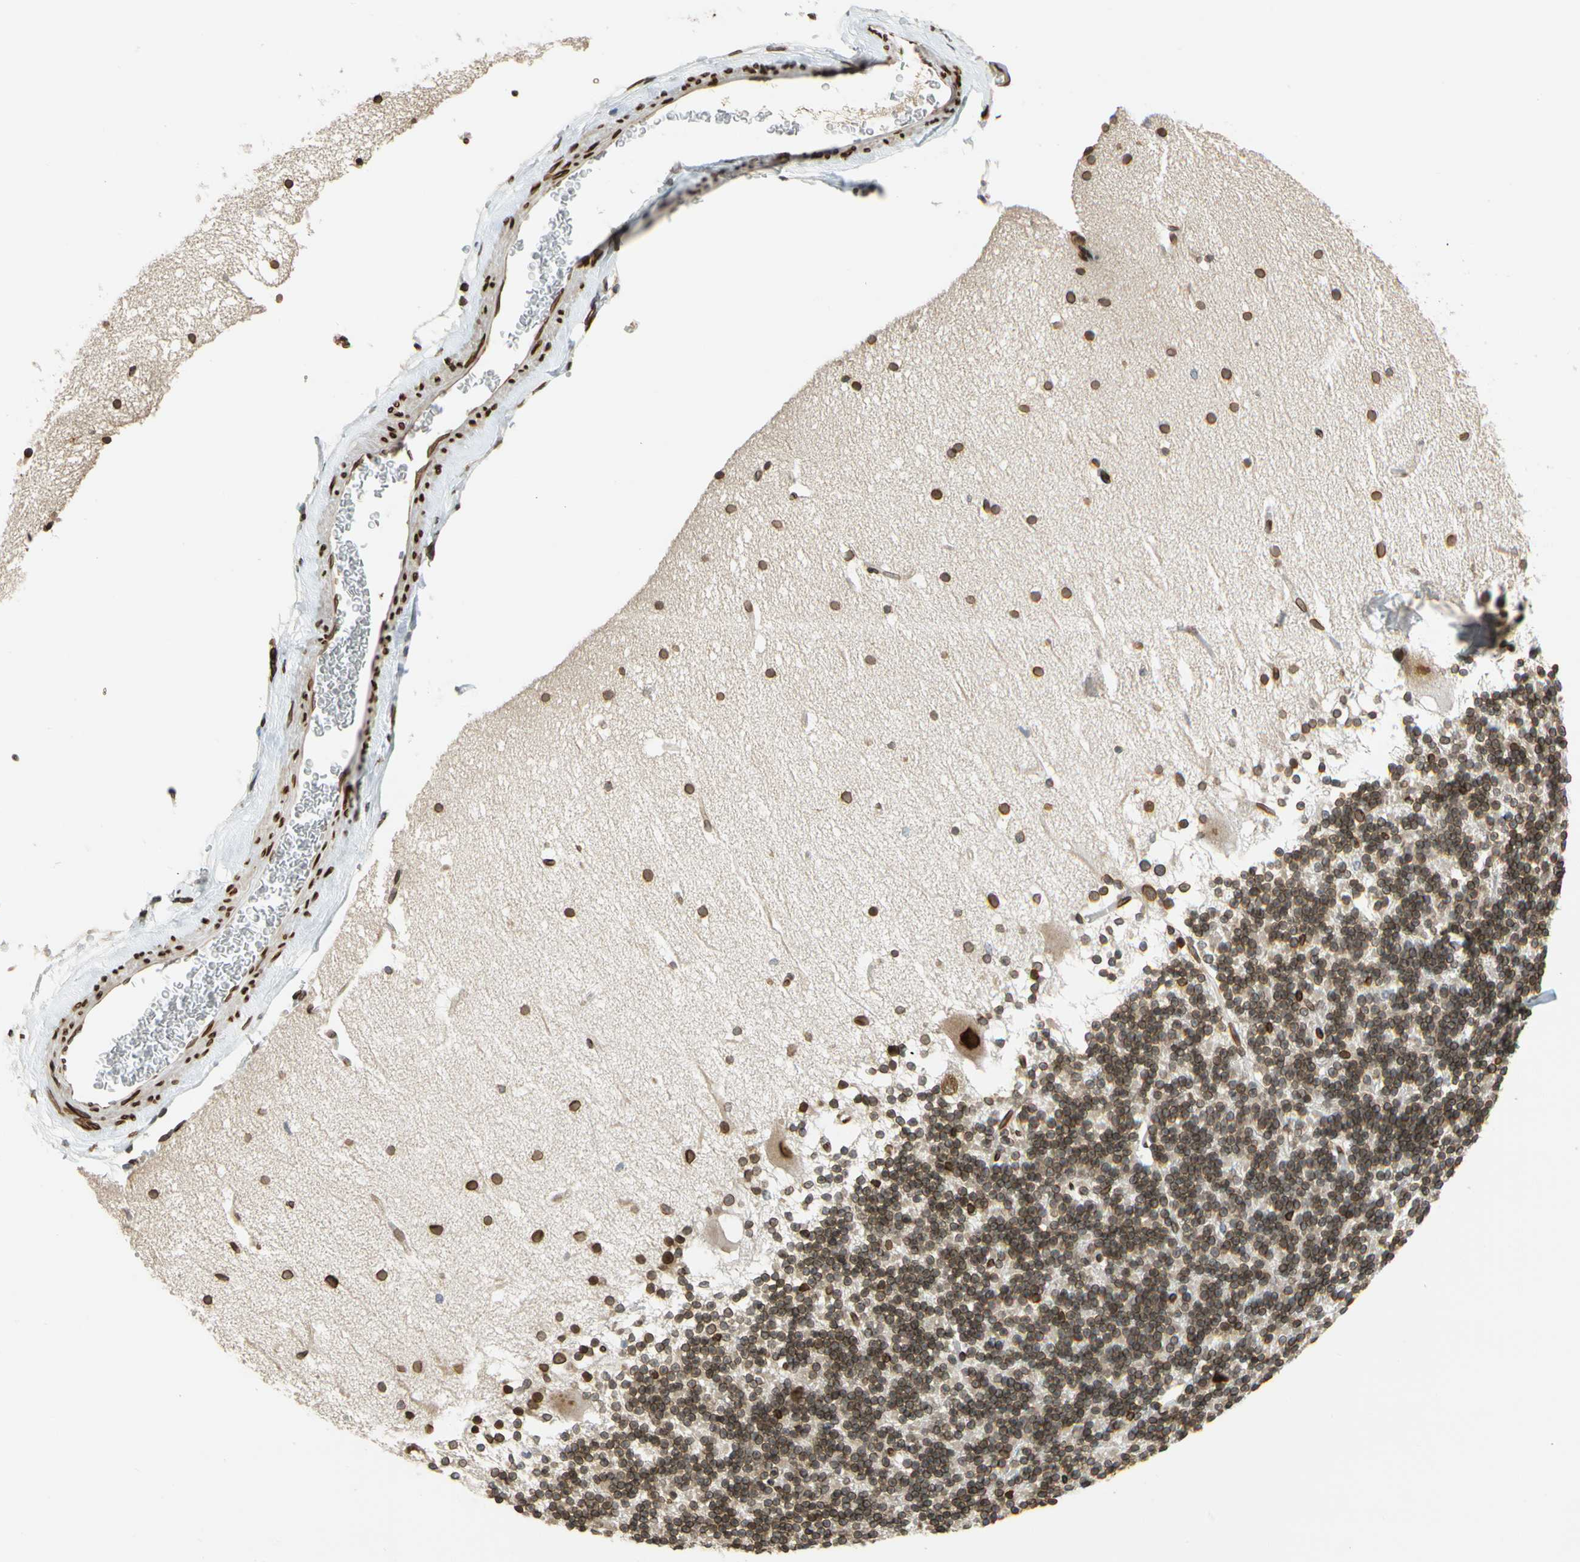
{"staining": {"intensity": "strong", "quantity": ">75%", "location": "cytoplasmic/membranous,nuclear"}, "tissue": "cerebellum", "cell_type": "Cells in granular layer", "image_type": "normal", "snomed": [{"axis": "morphology", "description": "Normal tissue, NOS"}, {"axis": "topography", "description": "Cerebellum"}], "caption": "Approximately >75% of cells in granular layer in benign human cerebellum show strong cytoplasmic/membranous,nuclear protein positivity as visualized by brown immunohistochemical staining.", "gene": "SUN1", "patient": {"sex": "female", "age": 19}}